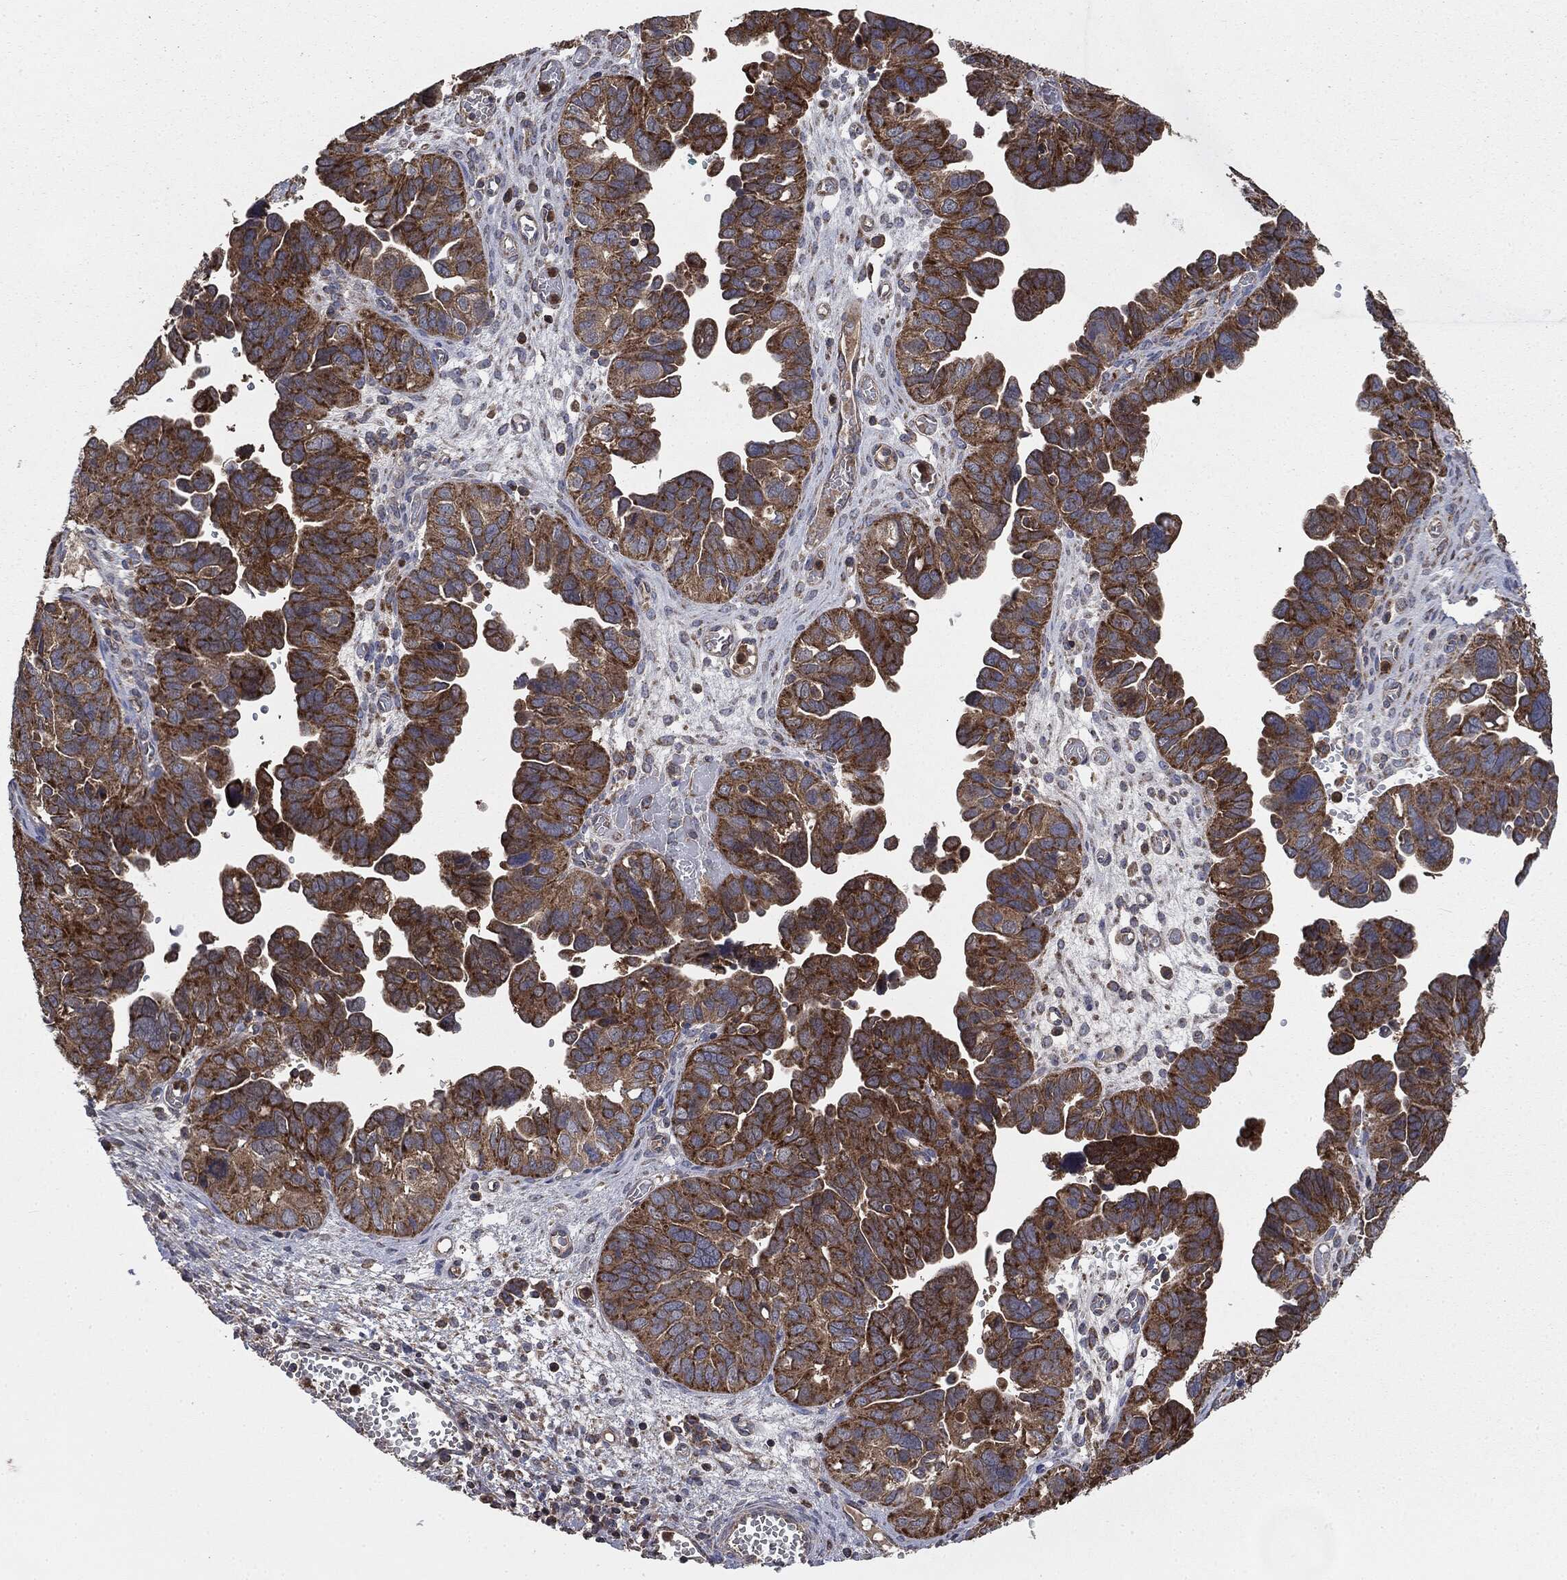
{"staining": {"intensity": "strong", "quantity": ">75%", "location": "cytoplasmic/membranous"}, "tissue": "ovarian cancer", "cell_type": "Tumor cells", "image_type": "cancer", "snomed": [{"axis": "morphology", "description": "Cystadenocarcinoma, serous, NOS"}, {"axis": "topography", "description": "Ovary"}], "caption": "Immunohistochemistry photomicrograph of neoplastic tissue: ovarian cancer stained using IHC shows high levels of strong protein expression localized specifically in the cytoplasmic/membranous of tumor cells, appearing as a cytoplasmic/membranous brown color.", "gene": "MAPK6", "patient": {"sex": "female", "age": 64}}